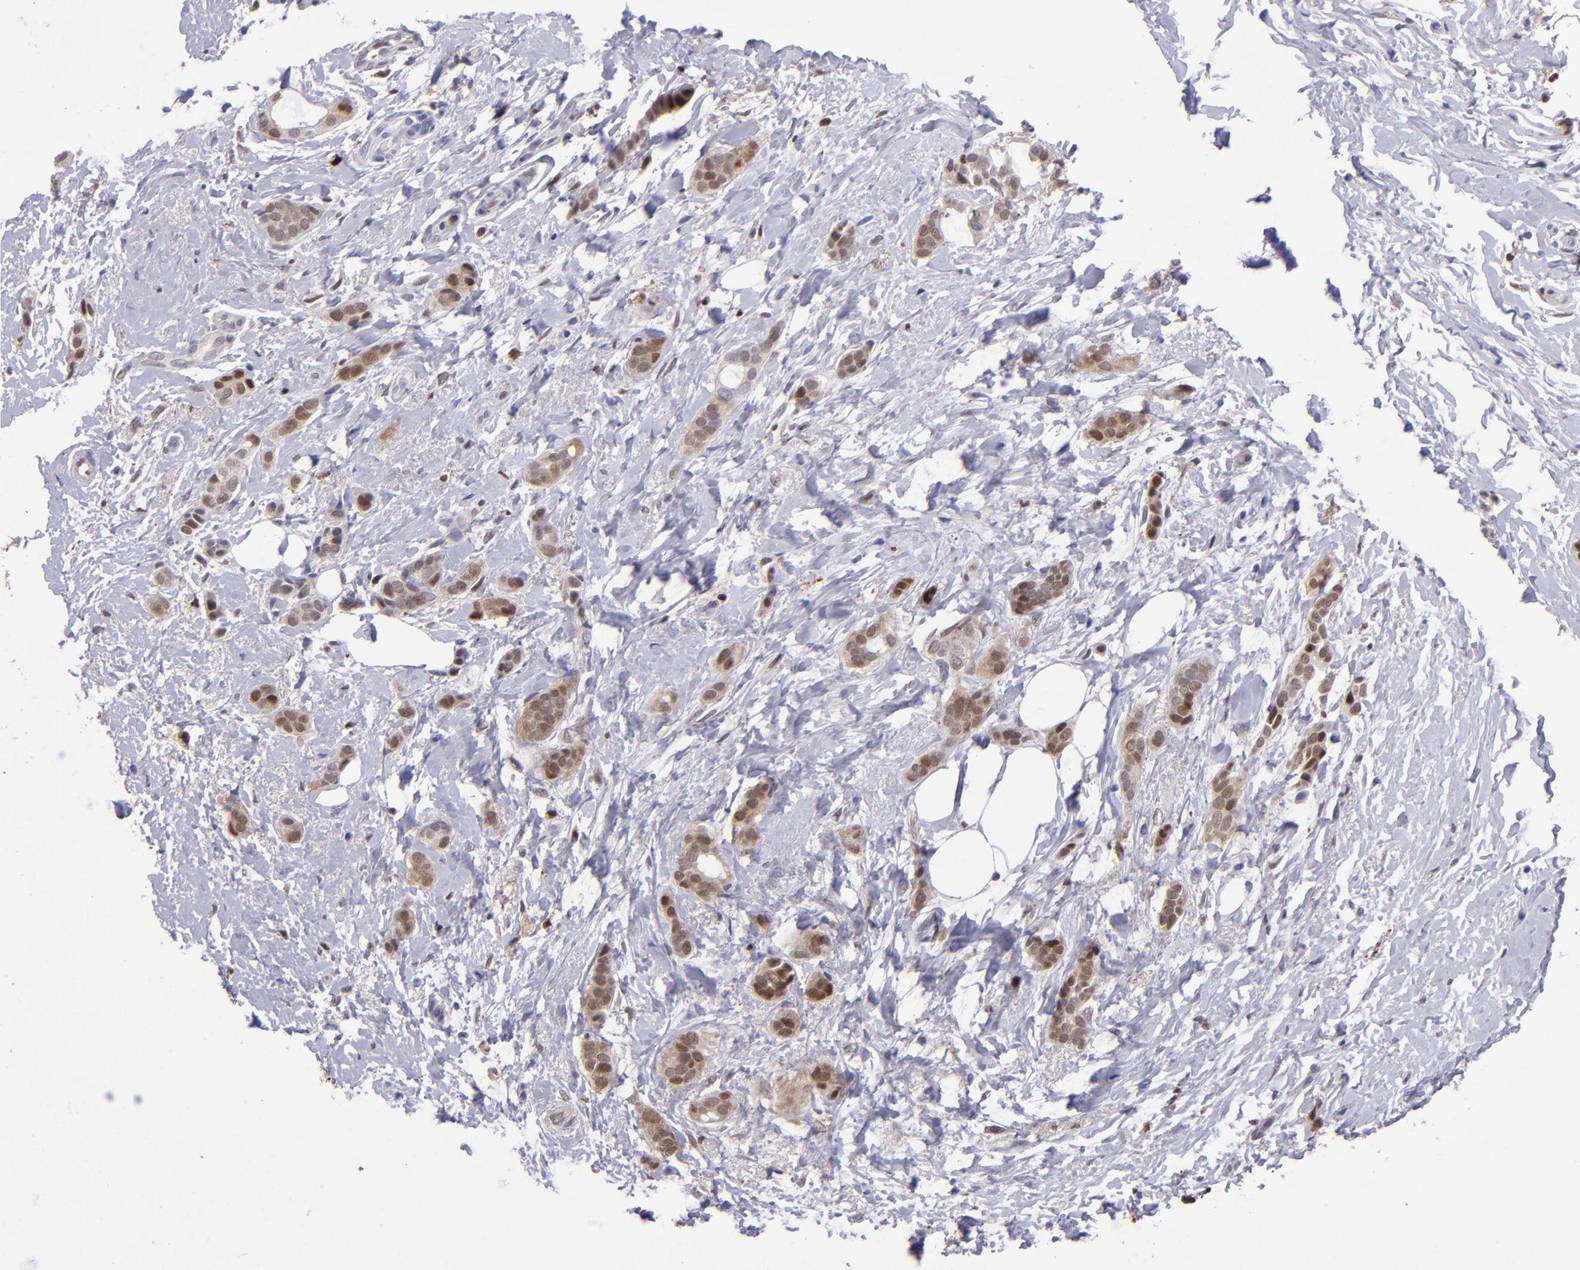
{"staining": {"intensity": "moderate", "quantity": "<25%", "location": "cytoplasmic/membranous,nuclear"}, "tissue": "breast cancer", "cell_type": "Tumor cells", "image_type": "cancer", "snomed": [{"axis": "morphology", "description": "Duct carcinoma"}, {"axis": "topography", "description": "Breast"}], "caption": "Tumor cells demonstrate low levels of moderate cytoplasmic/membranous and nuclear positivity in approximately <25% of cells in human intraductal carcinoma (breast). (Stains: DAB in brown, nuclei in blue, Microscopy: brightfield microscopy at high magnification).", "gene": "TYMP", "patient": {"sex": "female", "age": 54}}